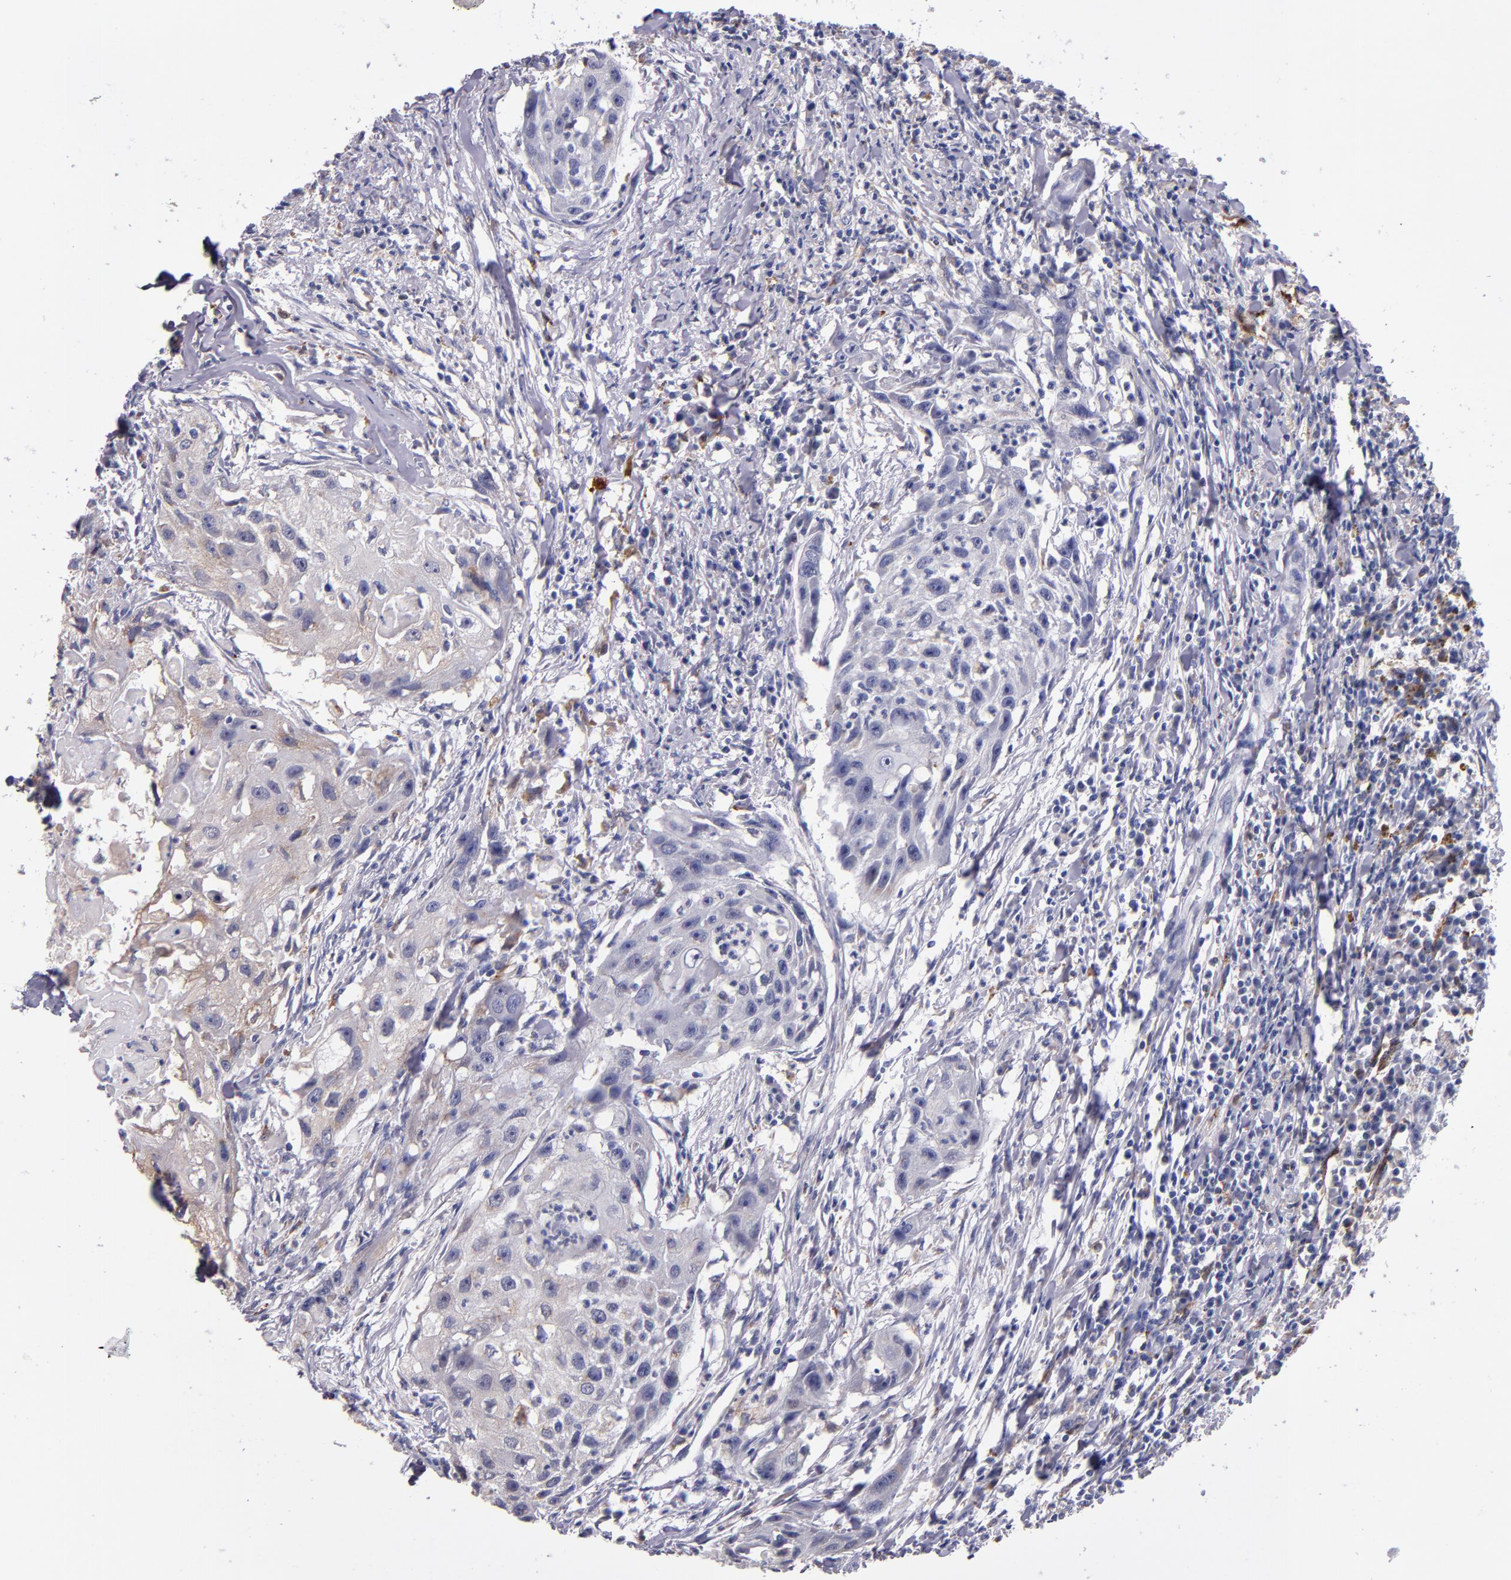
{"staining": {"intensity": "negative", "quantity": "none", "location": "none"}, "tissue": "head and neck cancer", "cell_type": "Tumor cells", "image_type": "cancer", "snomed": [{"axis": "morphology", "description": "Squamous cell carcinoma, NOS"}, {"axis": "topography", "description": "Head-Neck"}], "caption": "Head and neck cancer (squamous cell carcinoma) stained for a protein using immunohistochemistry (IHC) exhibits no staining tumor cells.", "gene": "SELP", "patient": {"sex": "male", "age": 64}}